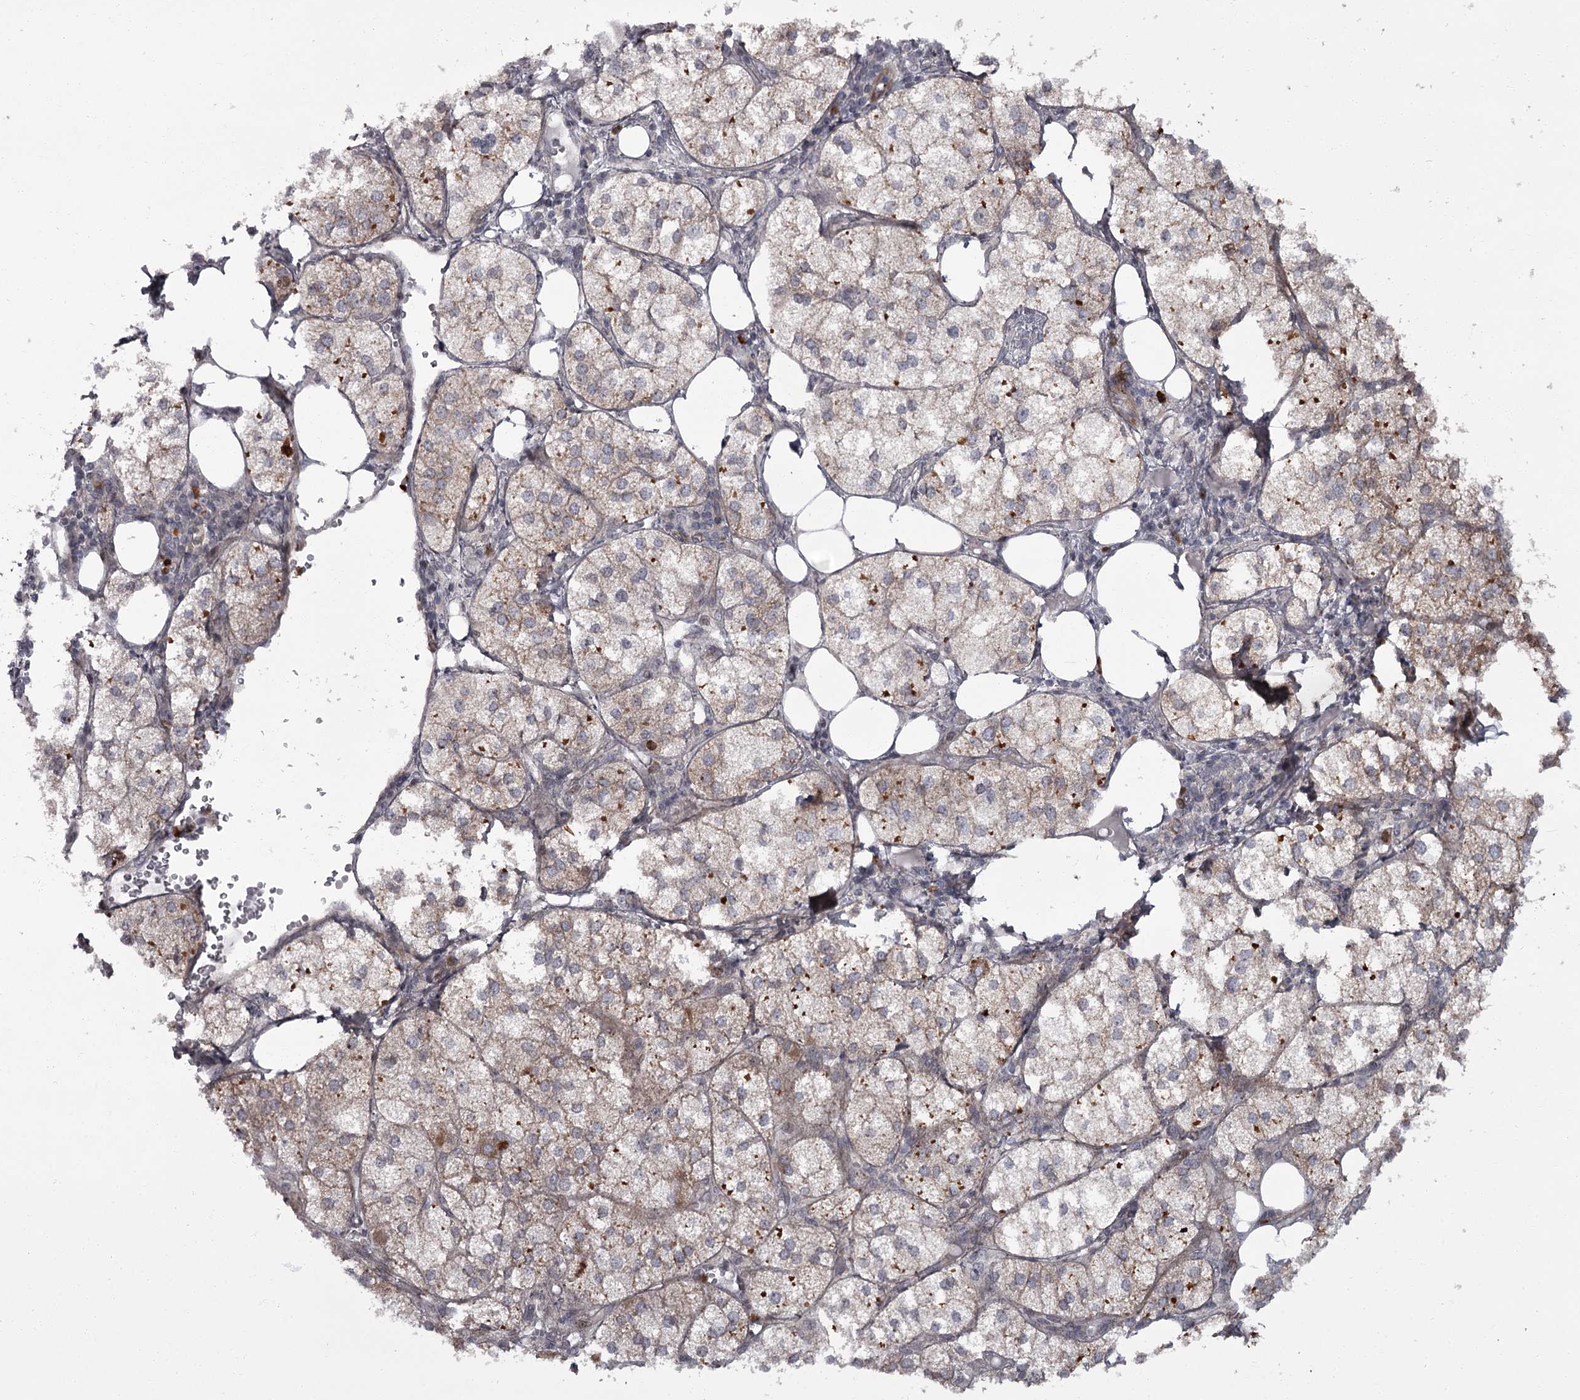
{"staining": {"intensity": "moderate", "quantity": "25%-75%", "location": "cytoplasmic/membranous"}, "tissue": "adrenal gland", "cell_type": "Glandular cells", "image_type": "normal", "snomed": [{"axis": "morphology", "description": "Normal tissue, NOS"}, {"axis": "topography", "description": "Adrenal gland"}], "caption": "The immunohistochemical stain shows moderate cytoplasmic/membranous positivity in glandular cells of normal adrenal gland. The protein of interest is shown in brown color, while the nuclei are stained blue.", "gene": "THAP9", "patient": {"sex": "female", "age": 61}}